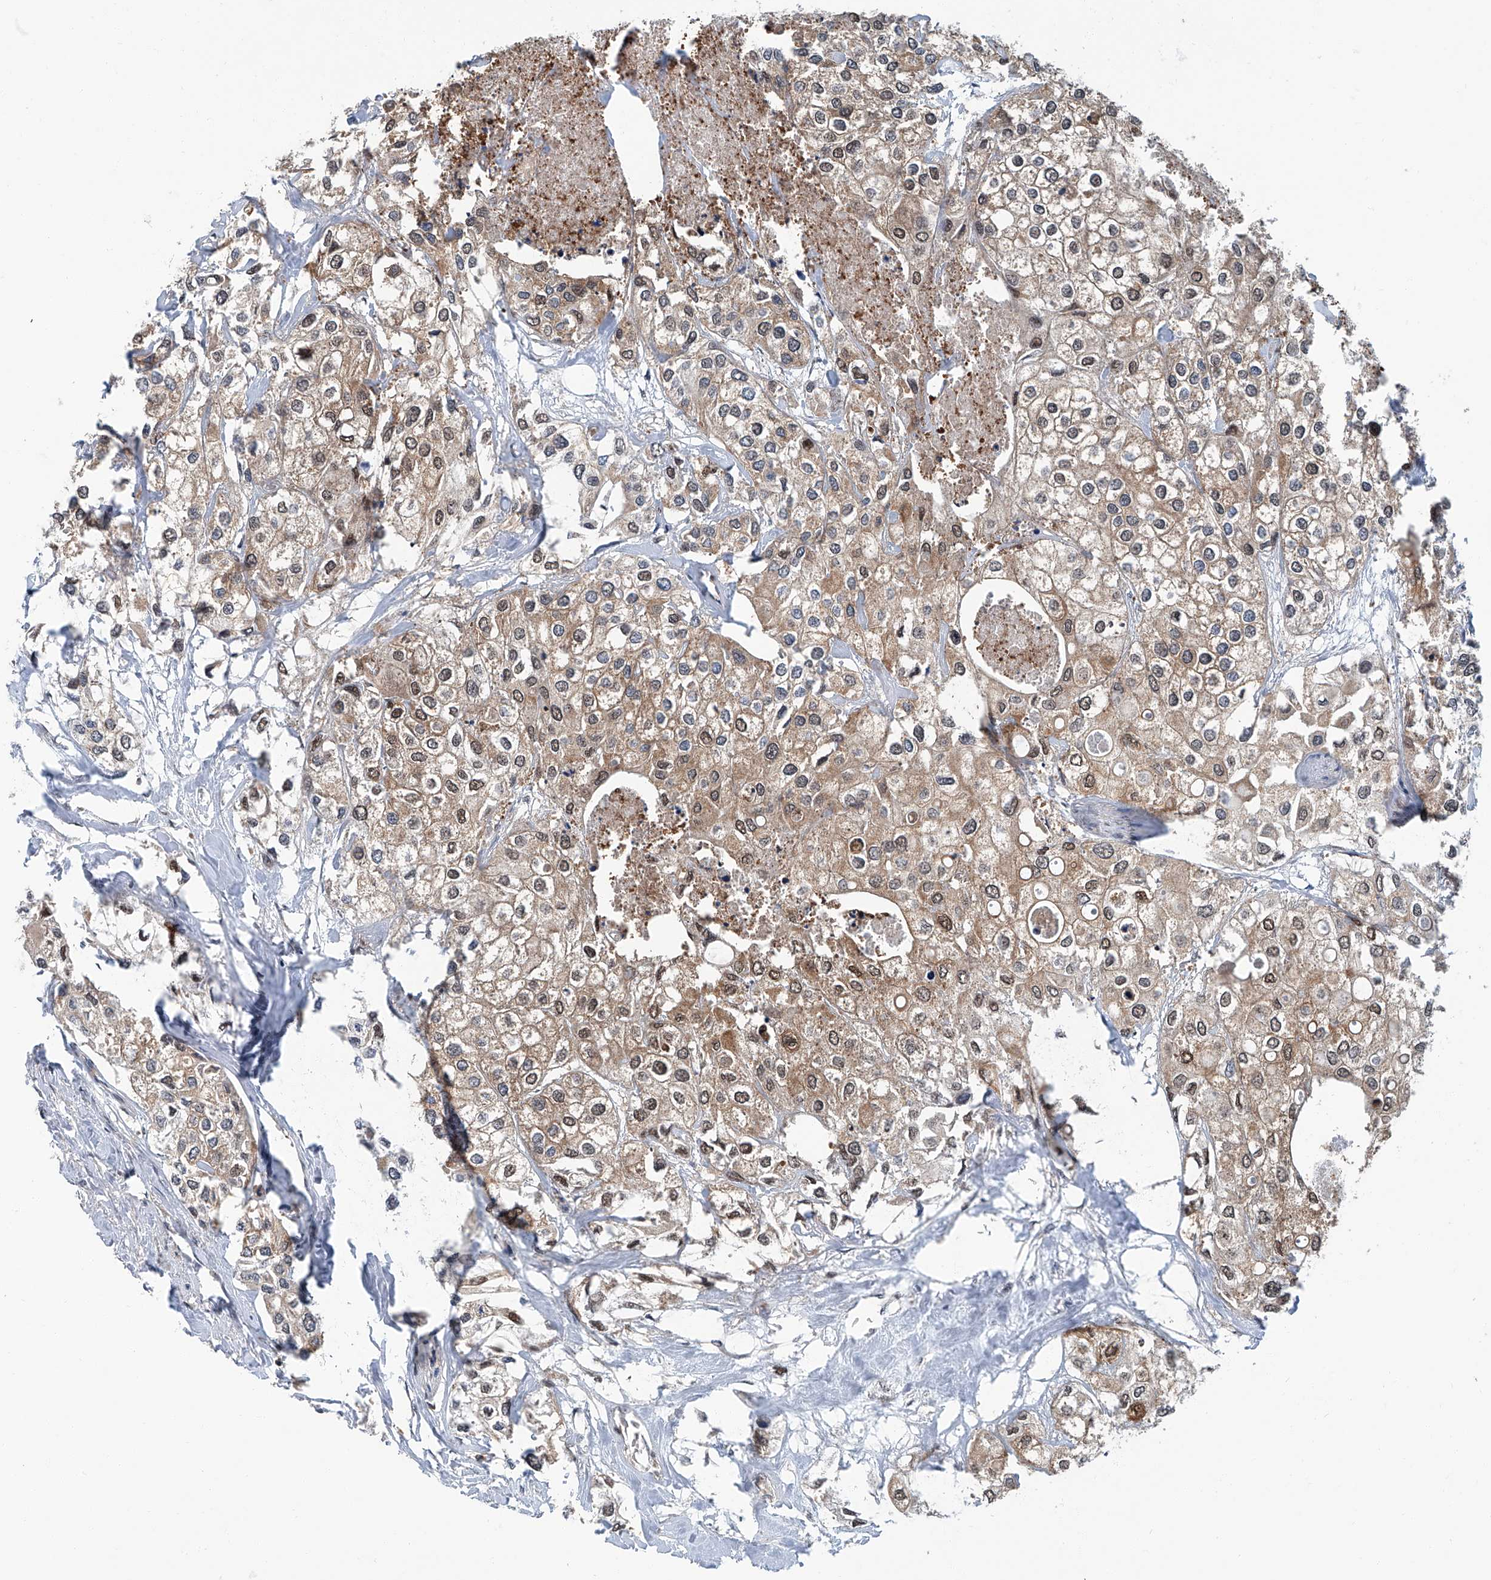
{"staining": {"intensity": "weak", "quantity": ">75%", "location": "cytoplasmic/membranous"}, "tissue": "urothelial cancer", "cell_type": "Tumor cells", "image_type": "cancer", "snomed": [{"axis": "morphology", "description": "Urothelial carcinoma, High grade"}, {"axis": "topography", "description": "Urinary bladder"}], "caption": "An immunohistochemistry (IHC) photomicrograph of neoplastic tissue is shown. Protein staining in brown labels weak cytoplasmic/membranous positivity in urothelial cancer within tumor cells.", "gene": "CLK1", "patient": {"sex": "male", "age": 64}}